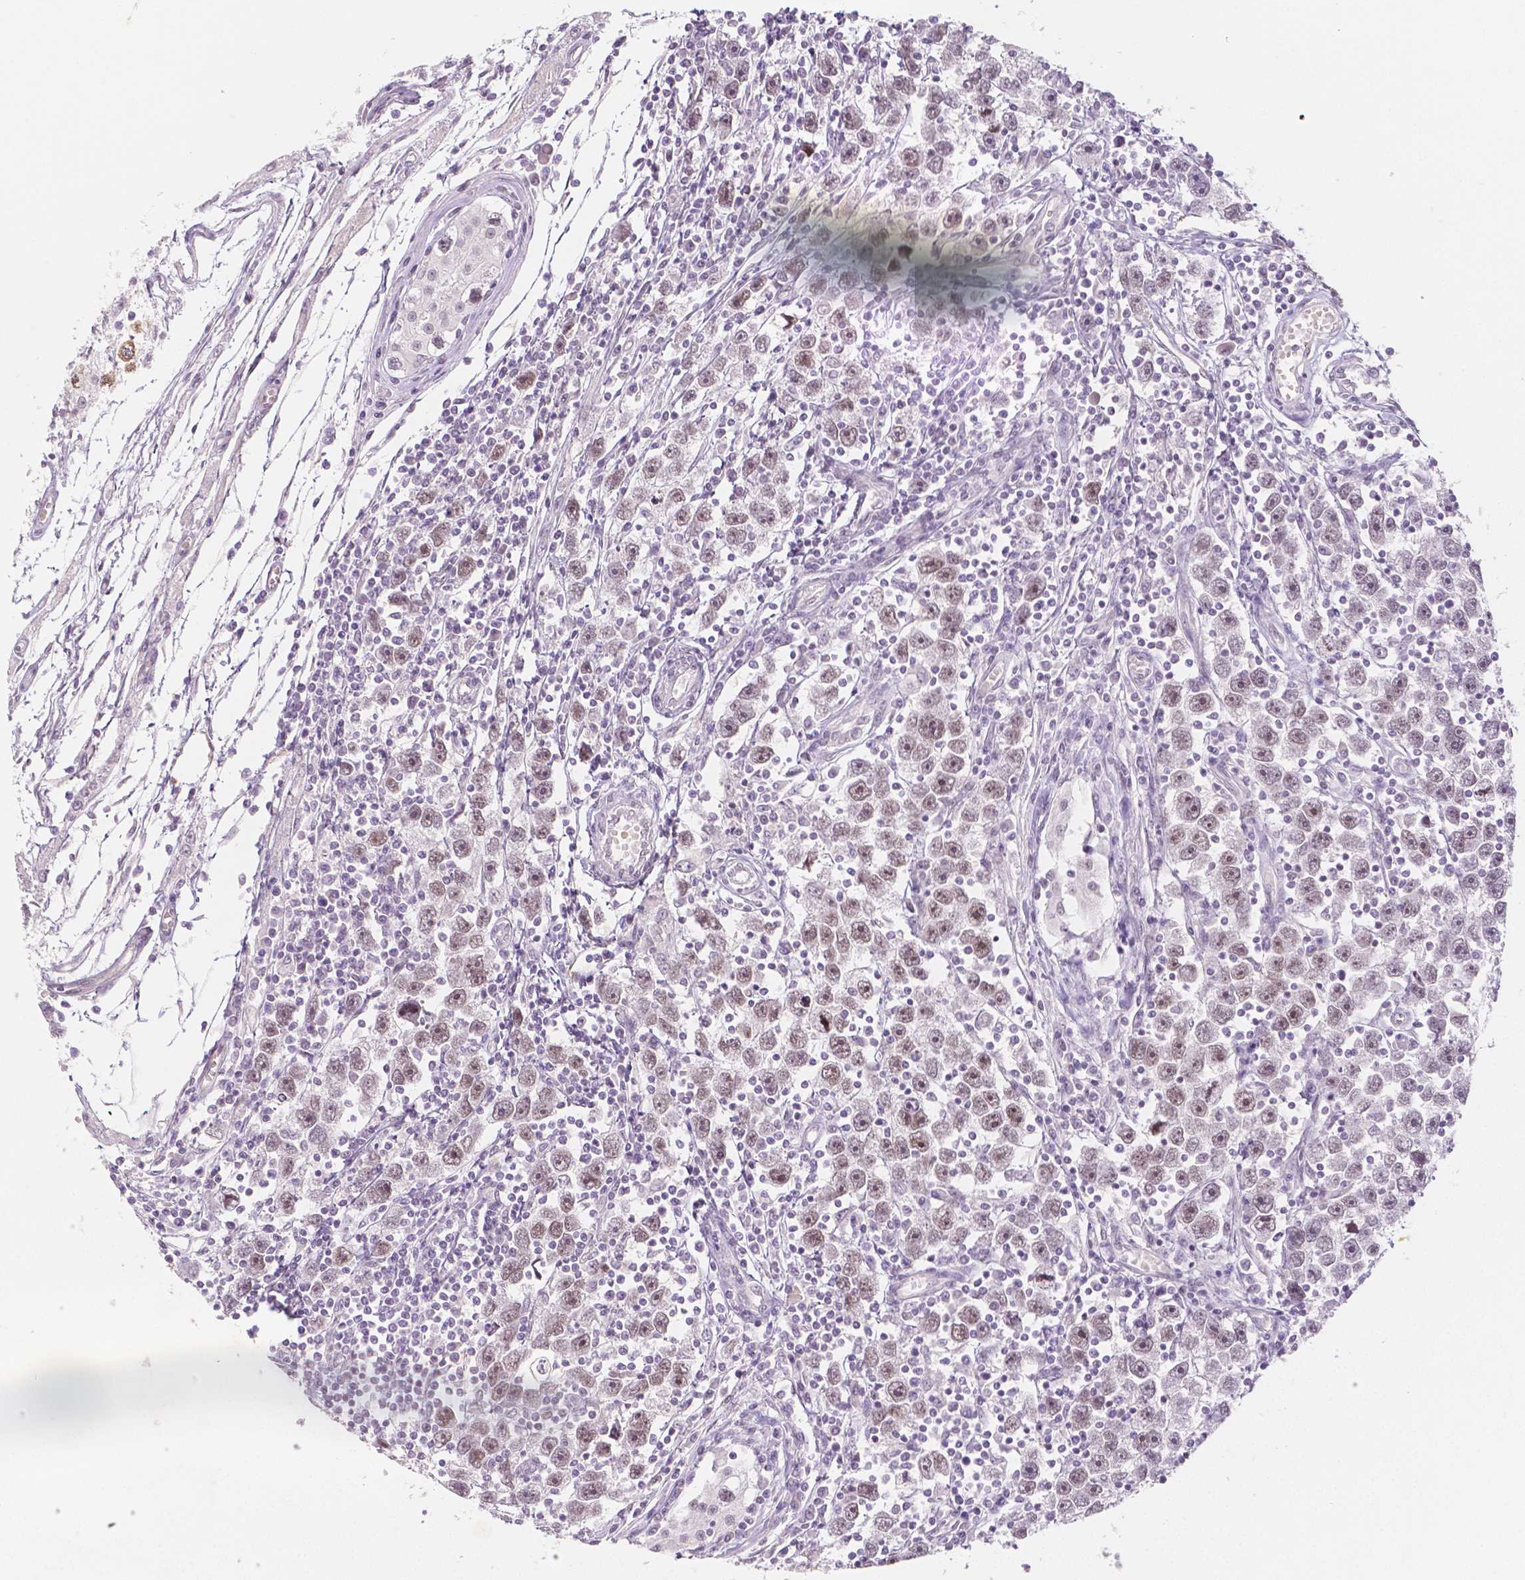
{"staining": {"intensity": "moderate", "quantity": "25%-75%", "location": "nuclear"}, "tissue": "testis cancer", "cell_type": "Tumor cells", "image_type": "cancer", "snomed": [{"axis": "morphology", "description": "Seminoma, NOS"}, {"axis": "topography", "description": "Testis"}], "caption": "Testis cancer (seminoma) stained with a protein marker displays moderate staining in tumor cells.", "gene": "KDM5B", "patient": {"sex": "male", "age": 30}}